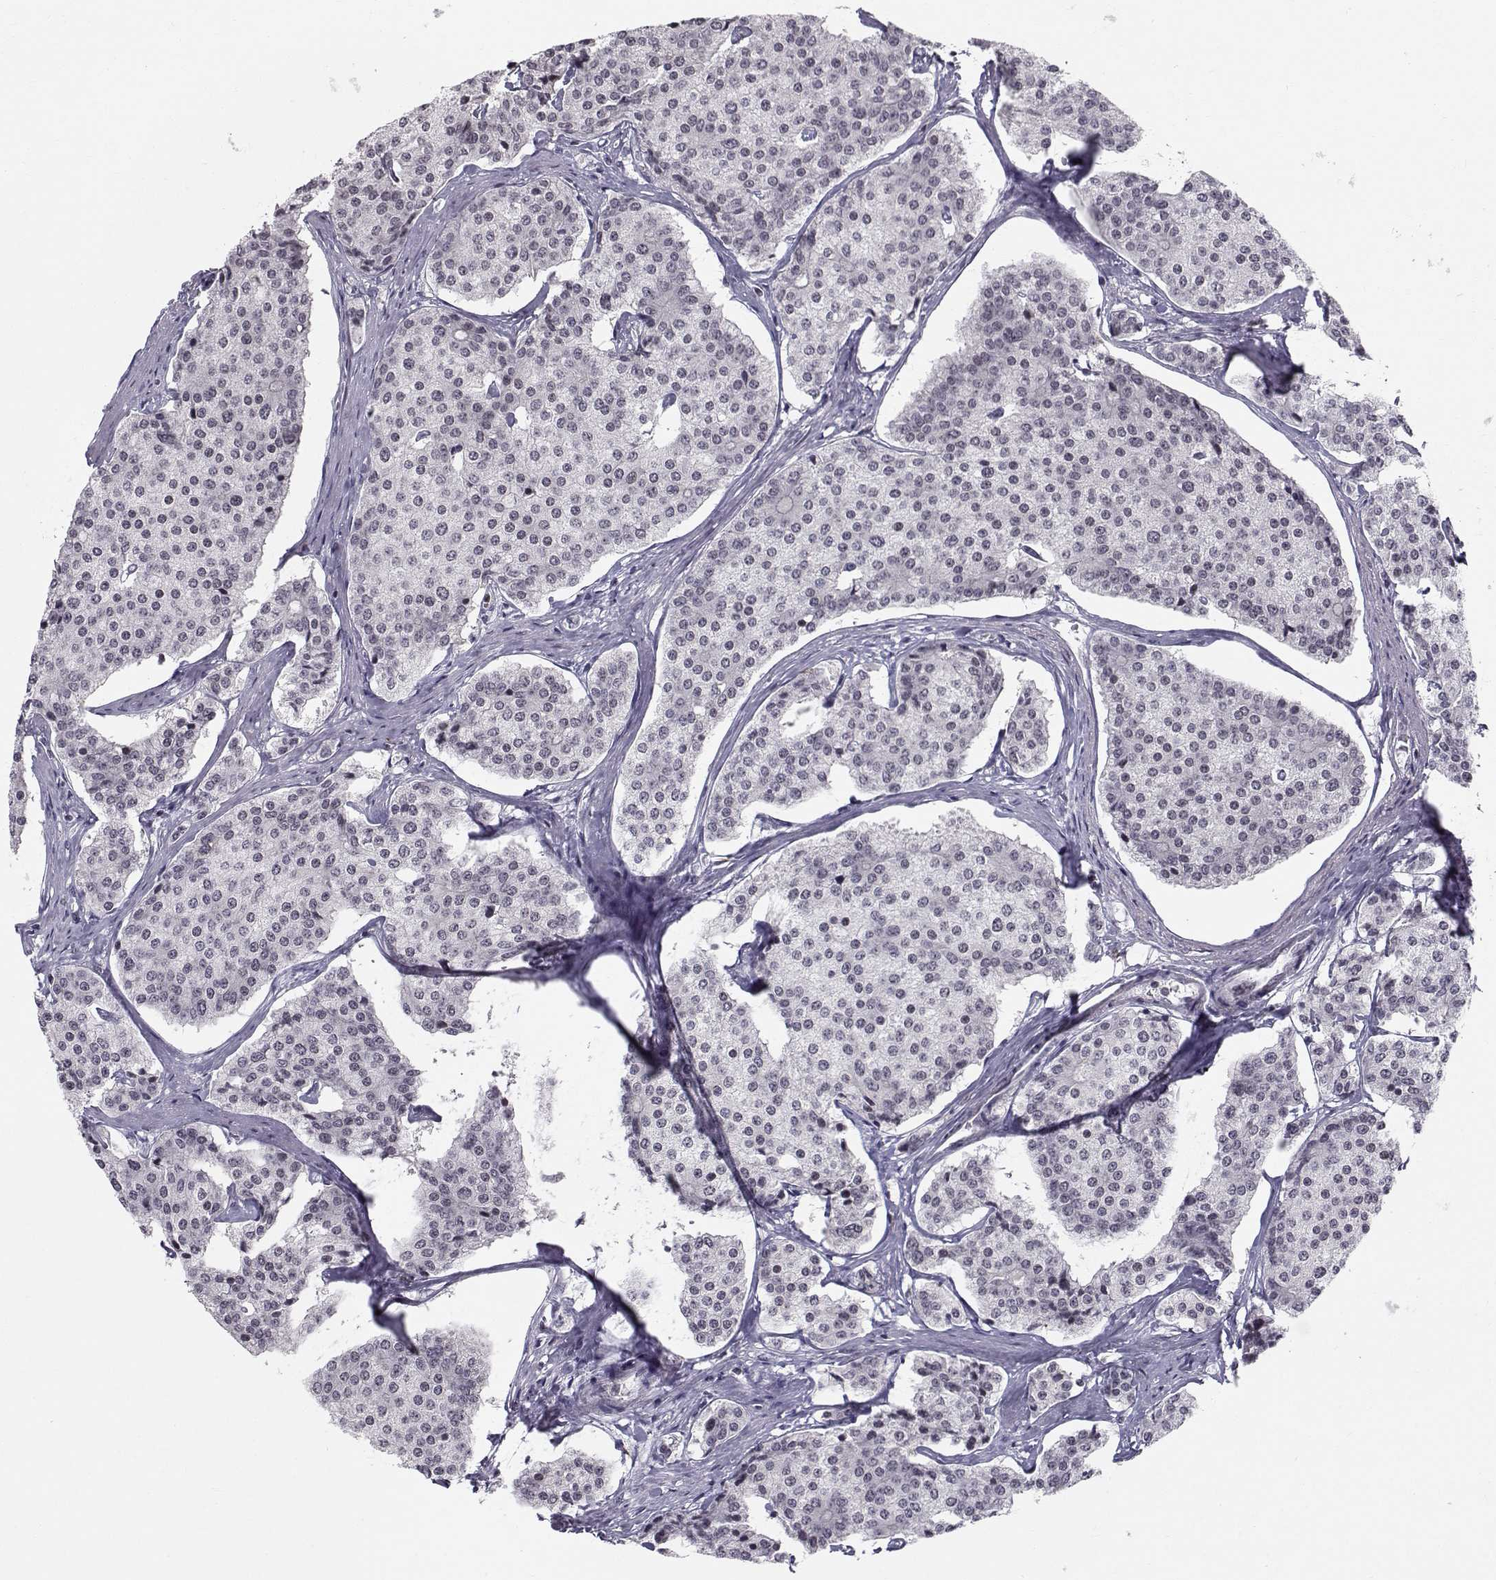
{"staining": {"intensity": "negative", "quantity": "none", "location": "none"}, "tissue": "carcinoid", "cell_type": "Tumor cells", "image_type": "cancer", "snomed": [{"axis": "morphology", "description": "Carcinoid, malignant, NOS"}, {"axis": "topography", "description": "Small intestine"}], "caption": "A histopathology image of human carcinoid is negative for staining in tumor cells.", "gene": "MARCHF4", "patient": {"sex": "female", "age": 65}}